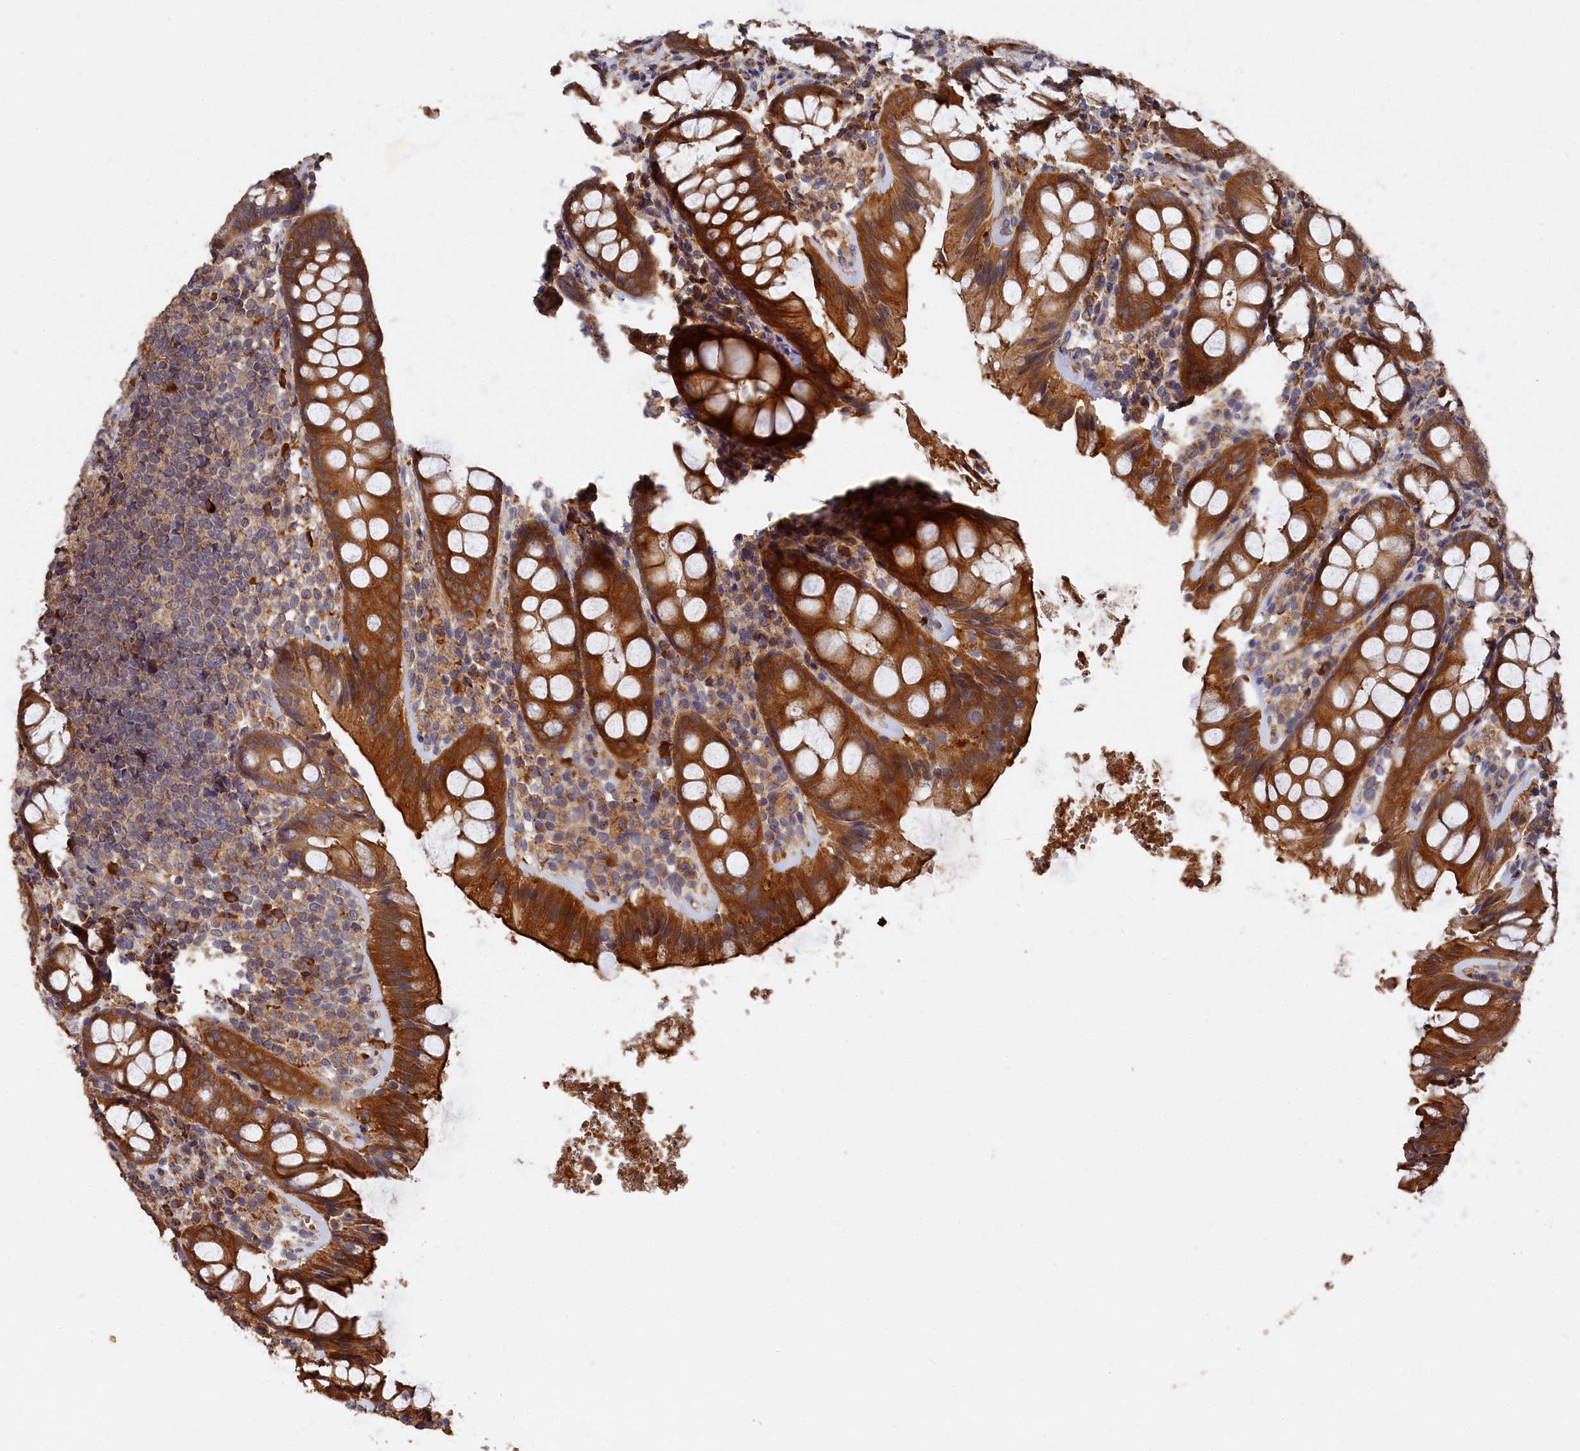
{"staining": {"intensity": "strong", "quantity": ">75%", "location": "cytoplasmic/membranous"}, "tissue": "rectum", "cell_type": "Glandular cells", "image_type": "normal", "snomed": [{"axis": "morphology", "description": "Normal tissue, NOS"}, {"axis": "topography", "description": "Rectum"}], "caption": "An image of rectum stained for a protein exhibits strong cytoplasmic/membranous brown staining in glandular cells. (IHC, brightfield microscopy, high magnification).", "gene": "DHRS11", "patient": {"sex": "male", "age": 83}}